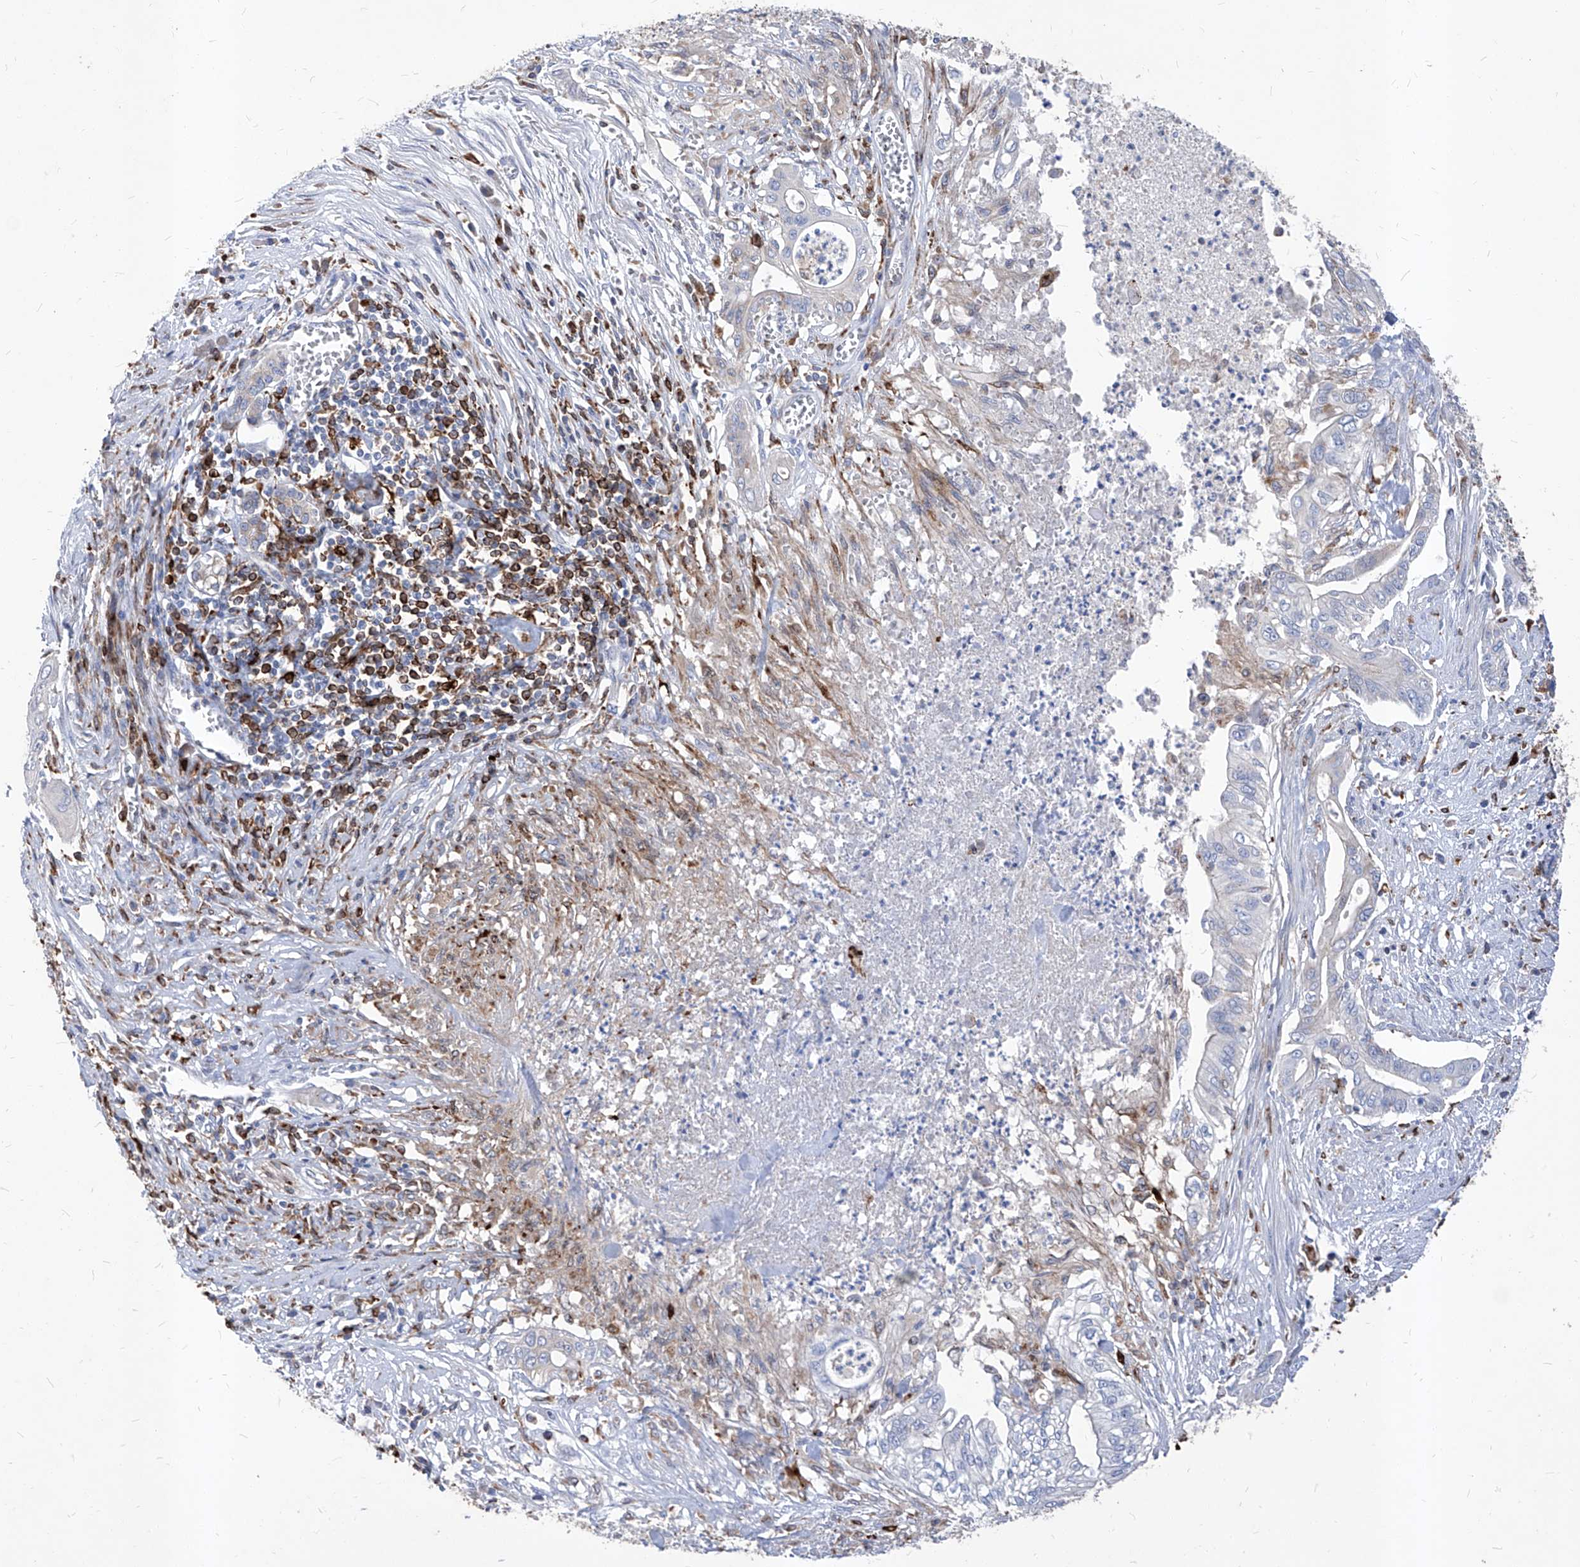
{"staining": {"intensity": "negative", "quantity": "none", "location": "none"}, "tissue": "pancreatic cancer", "cell_type": "Tumor cells", "image_type": "cancer", "snomed": [{"axis": "morphology", "description": "Adenocarcinoma, NOS"}, {"axis": "topography", "description": "Pancreas"}], "caption": "High power microscopy image of an IHC photomicrograph of pancreatic cancer, revealing no significant expression in tumor cells.", "gene": "UBOX5", "patient": {"sex": "male", "age": 58}}